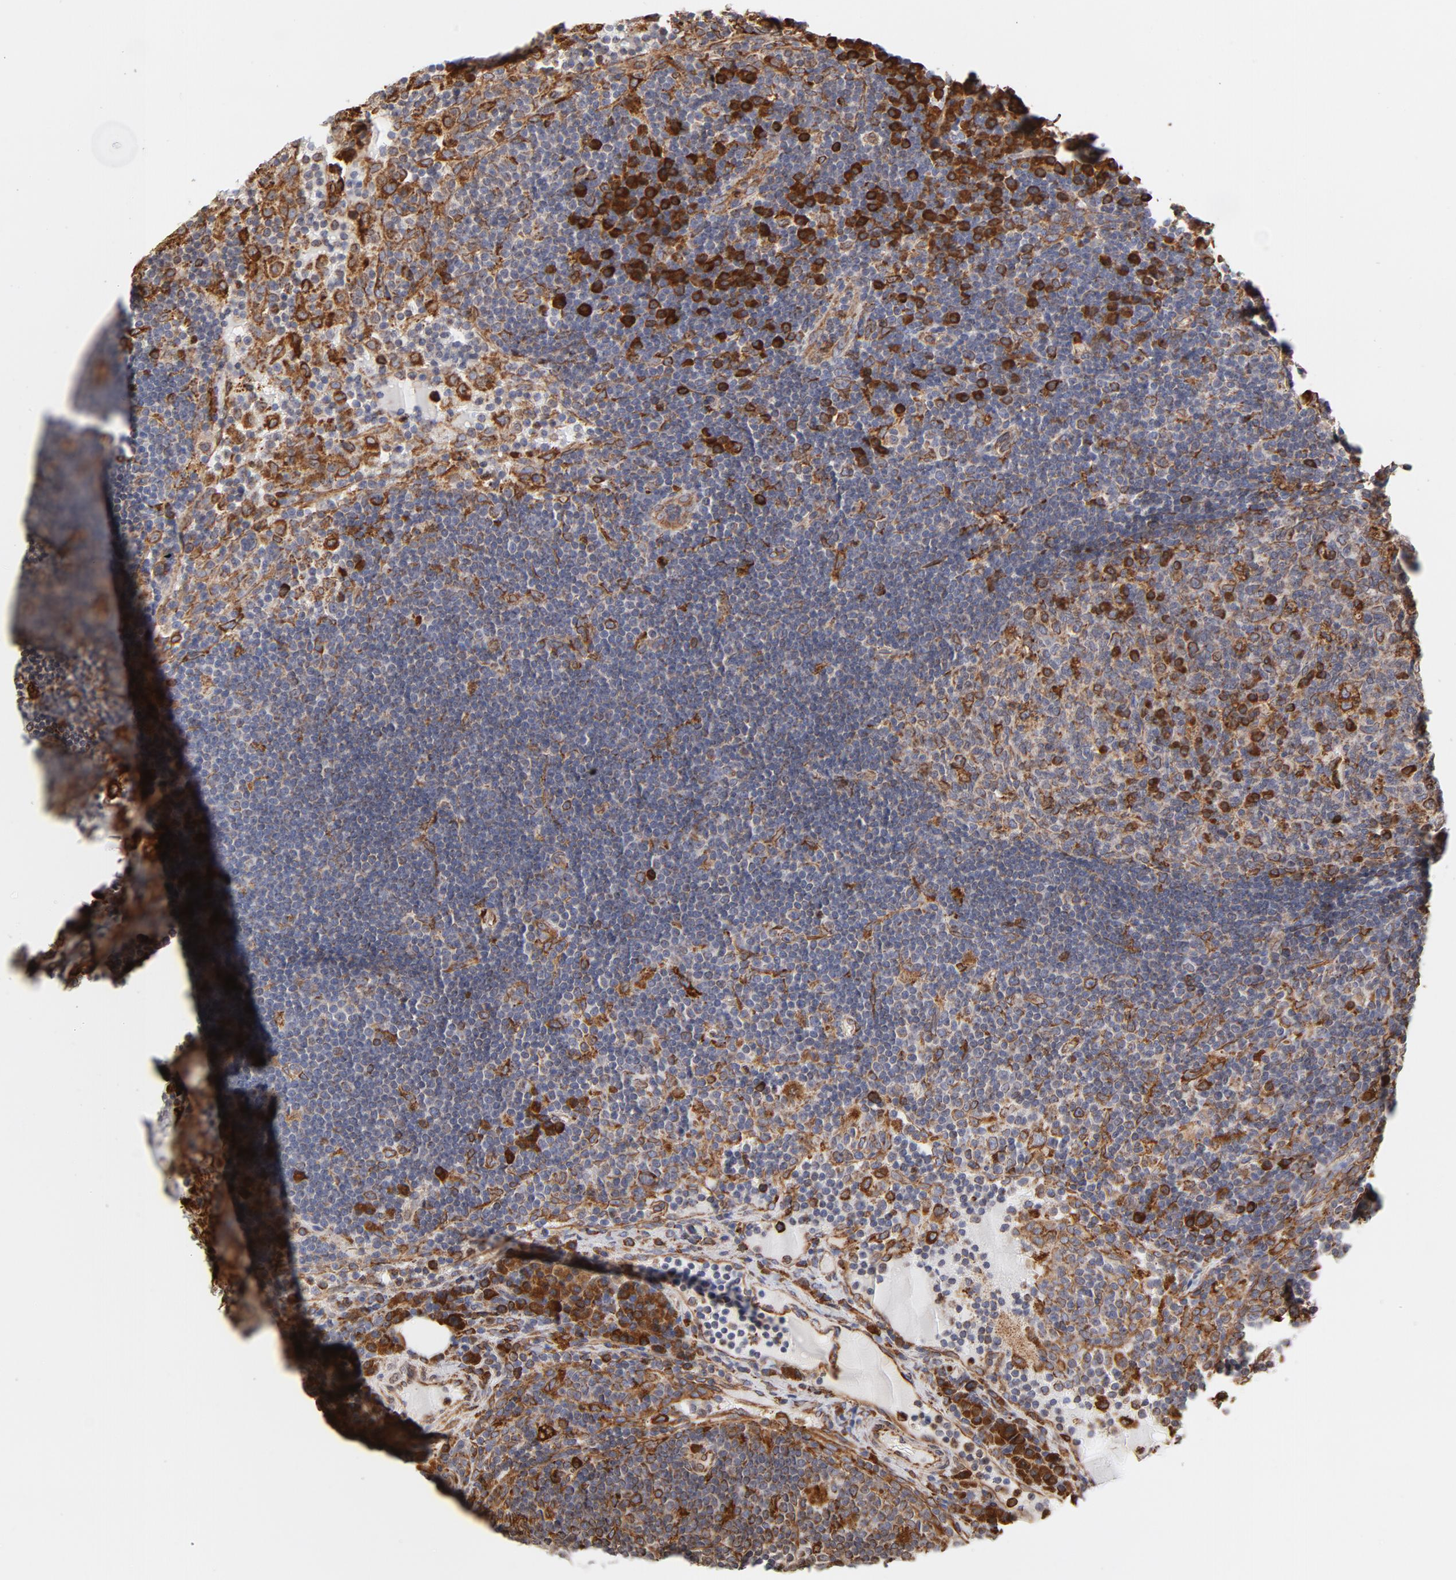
{"staining": {"intensity": "strong", "quantity": "25%-75%", "location": "cytoplasmic/membranous"}, "tissue": "lymph node", "cell_type": "Germinal center cells", "image_type": "normal", "snomed": [{"axis": "morphology", "description": "Normal tissue, NOS"}, {"axis": "morphology", "description": "Squamous cell carcinoma, metastatic, NOS"}, {"axis": "topography", "description": "Lymph node"}], "caption": "Immunohistochemistry (IHC) (DAB) staining of benign human lymph node shows strong cytoplasmic/membranous protein staining in about 25%-75% of germinal center cells.", "gene": "CANX", "patient": {"sex": "female", "age": 53}}